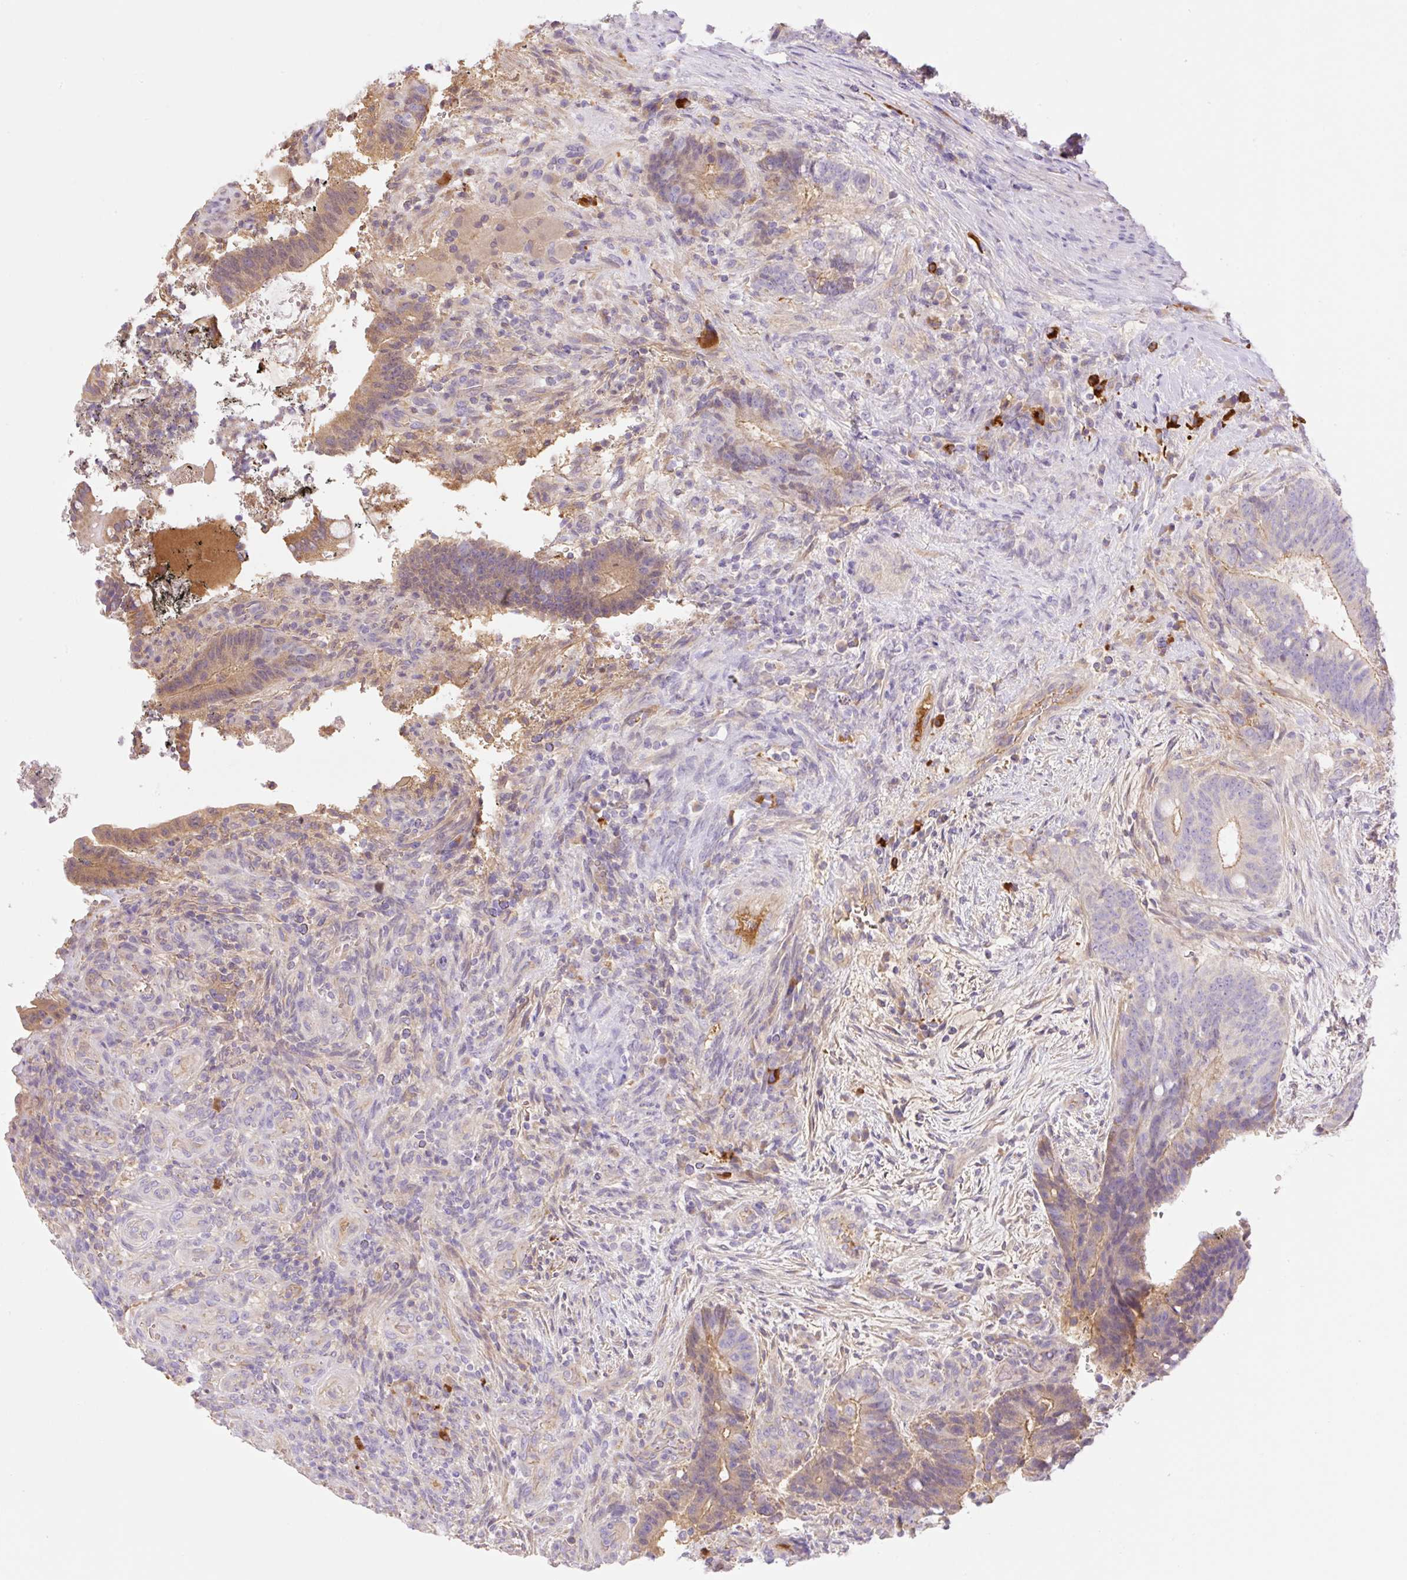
{"staining": {"intensity": "moderate", "quantity": "<25%", "location": "cytoplasmic/membranous"}, "tissue": "colorectal cancer", "cell_type": "Tumor cells", "image_type": "cancer", "snomed": [{"axis": "morphology", "description": "Adenocarcinoma, NOS"}, {"axis": "topography", "description": "Colon"}], "caption": "Protein expression analysis of human colorectal adenocarcinoma reveals moderate cytoplasmic/membranous positivity in approximately <25% of tumor cells. (DAB IHC, brown staining for protein, blue staining for nuclei).", "gene": "DENND5A", "patient": {"sex": "female", "age": 43}}